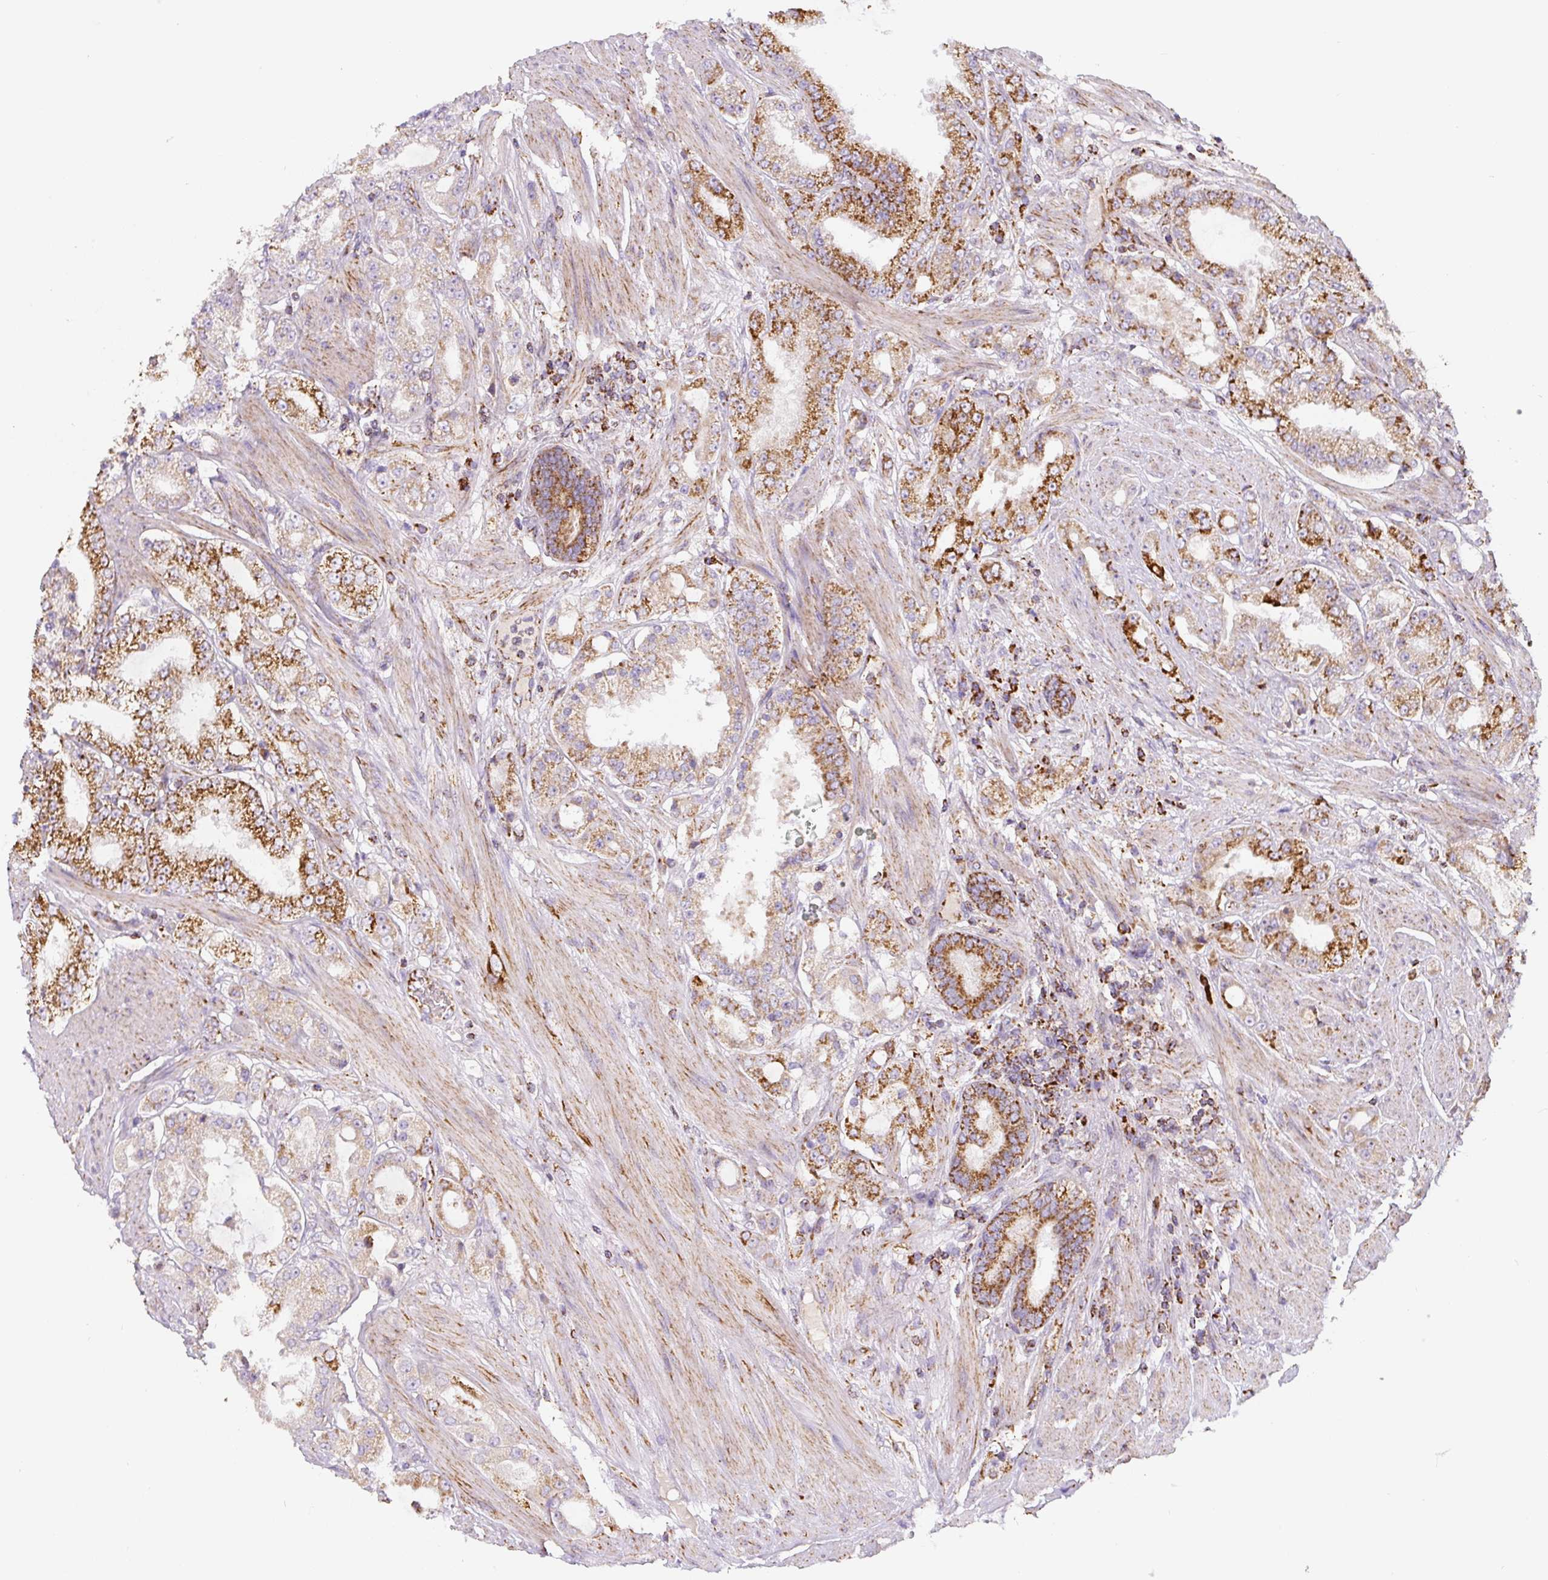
{"staining": {"intensity": "strong", "quantity": "25%-75%", "location": "cytoplasmic/membranous"}, "tissue": "prostate cancer", "cell_type": "Tumor cells", "image_type": "cancer", "snomed": [{"axis": "morphology", "description": "Adenocarcinoma, High grade"}, {"axis": "topography", "description": "Prostate"}], "caption": "Protein staining shows strong cytoplasmic/membranous expression in approximately 25%-75% of tumor cells in prostate cancer.", "gene": "MT-CO2", "patient": {"sex": "male", "age": 68}}